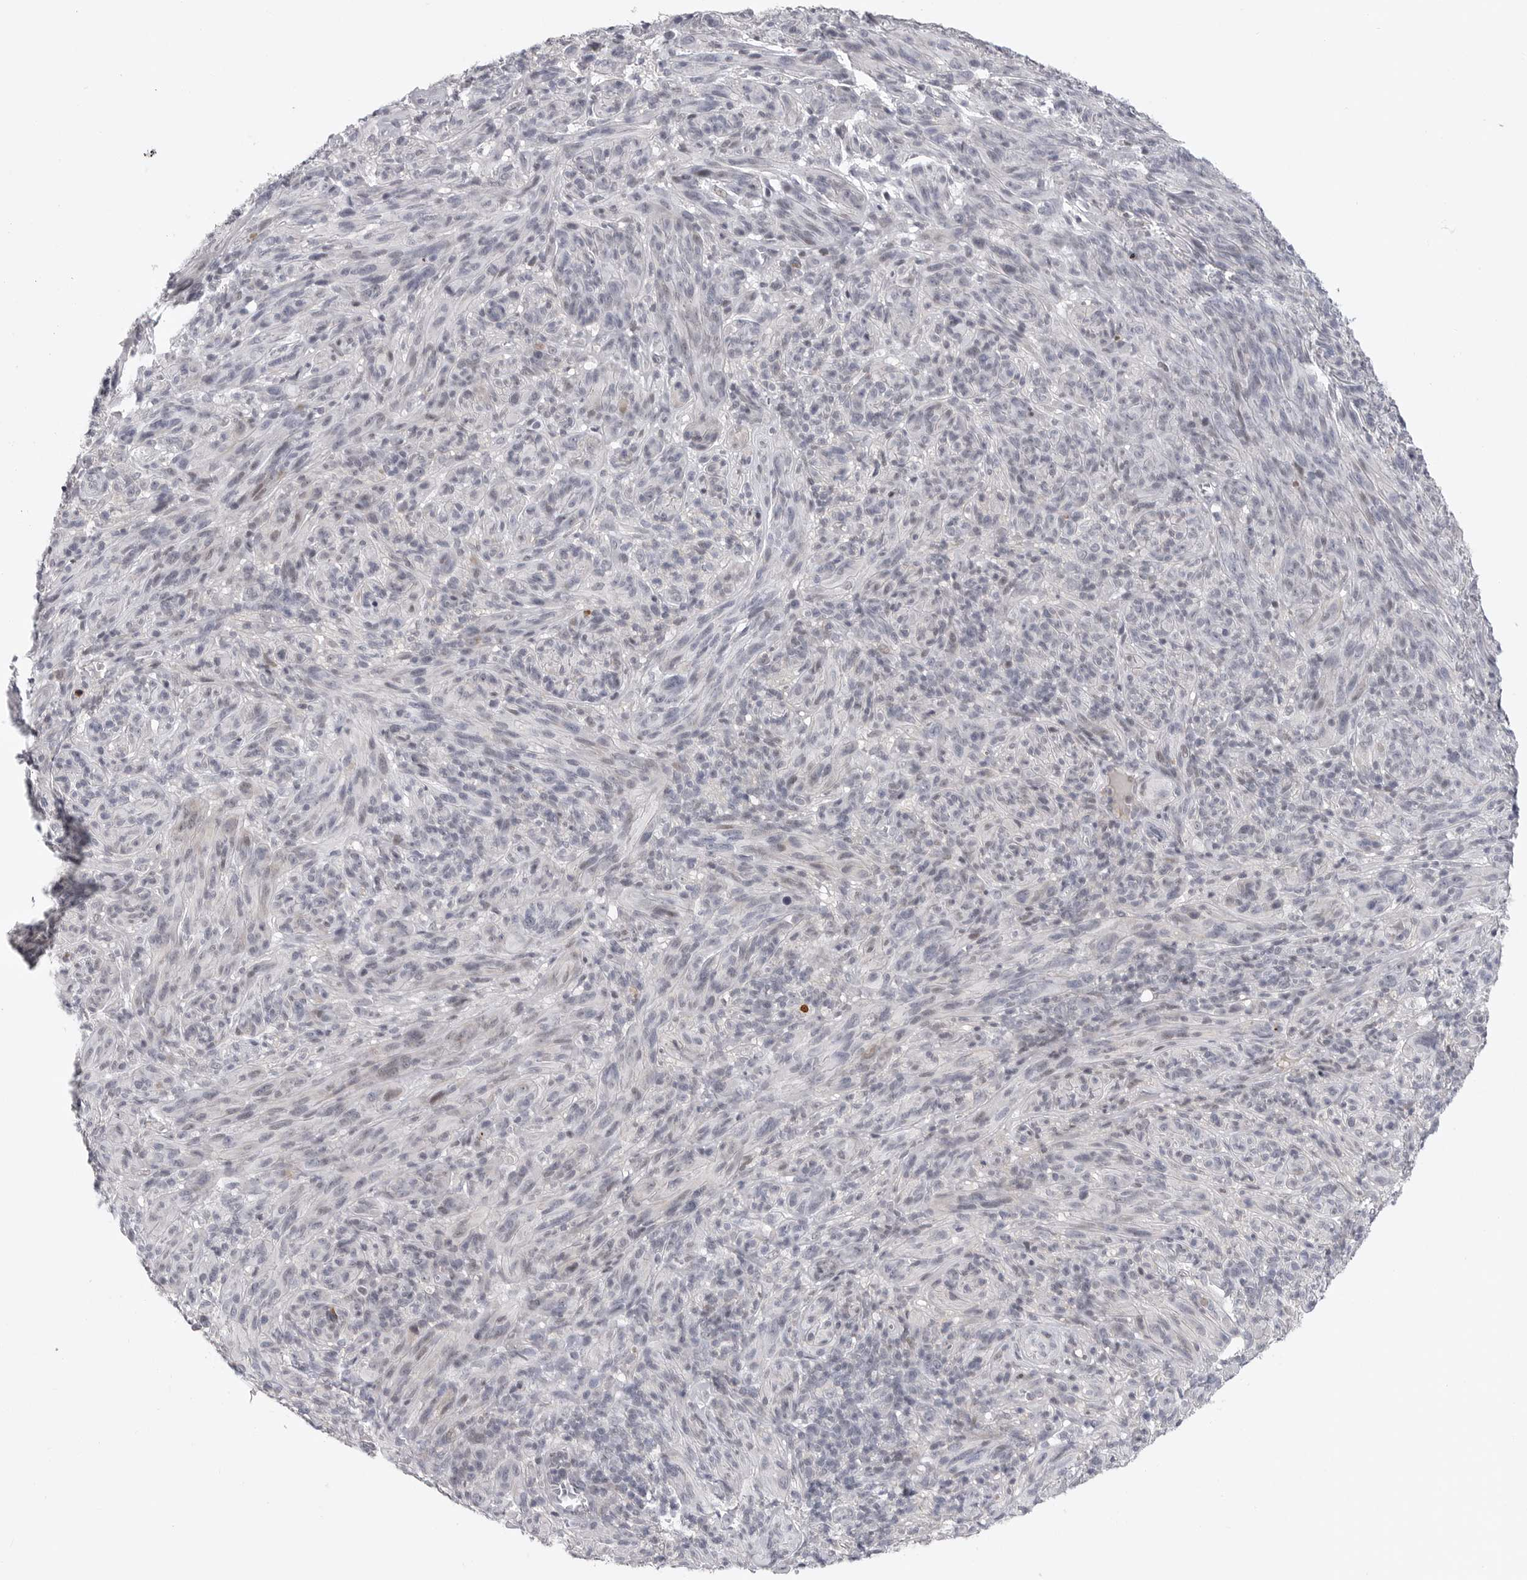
{"staining": {"intensity": "negative", "quantity": "none", "location": "none"}, "tissue": "melanoma", "cell_type": "Tumor cells", "image_type": "cancer", "snomed": [{"axis": "morphology", "description": "Malignant melanoma, NOS"}, {"axis": "topography", "description": "Skin of head"}], "caption": "There is no significant staining in tumor cells of melanoma.", "gene": "FBXO43", "patient": {"sex": "male", "age": 96}}